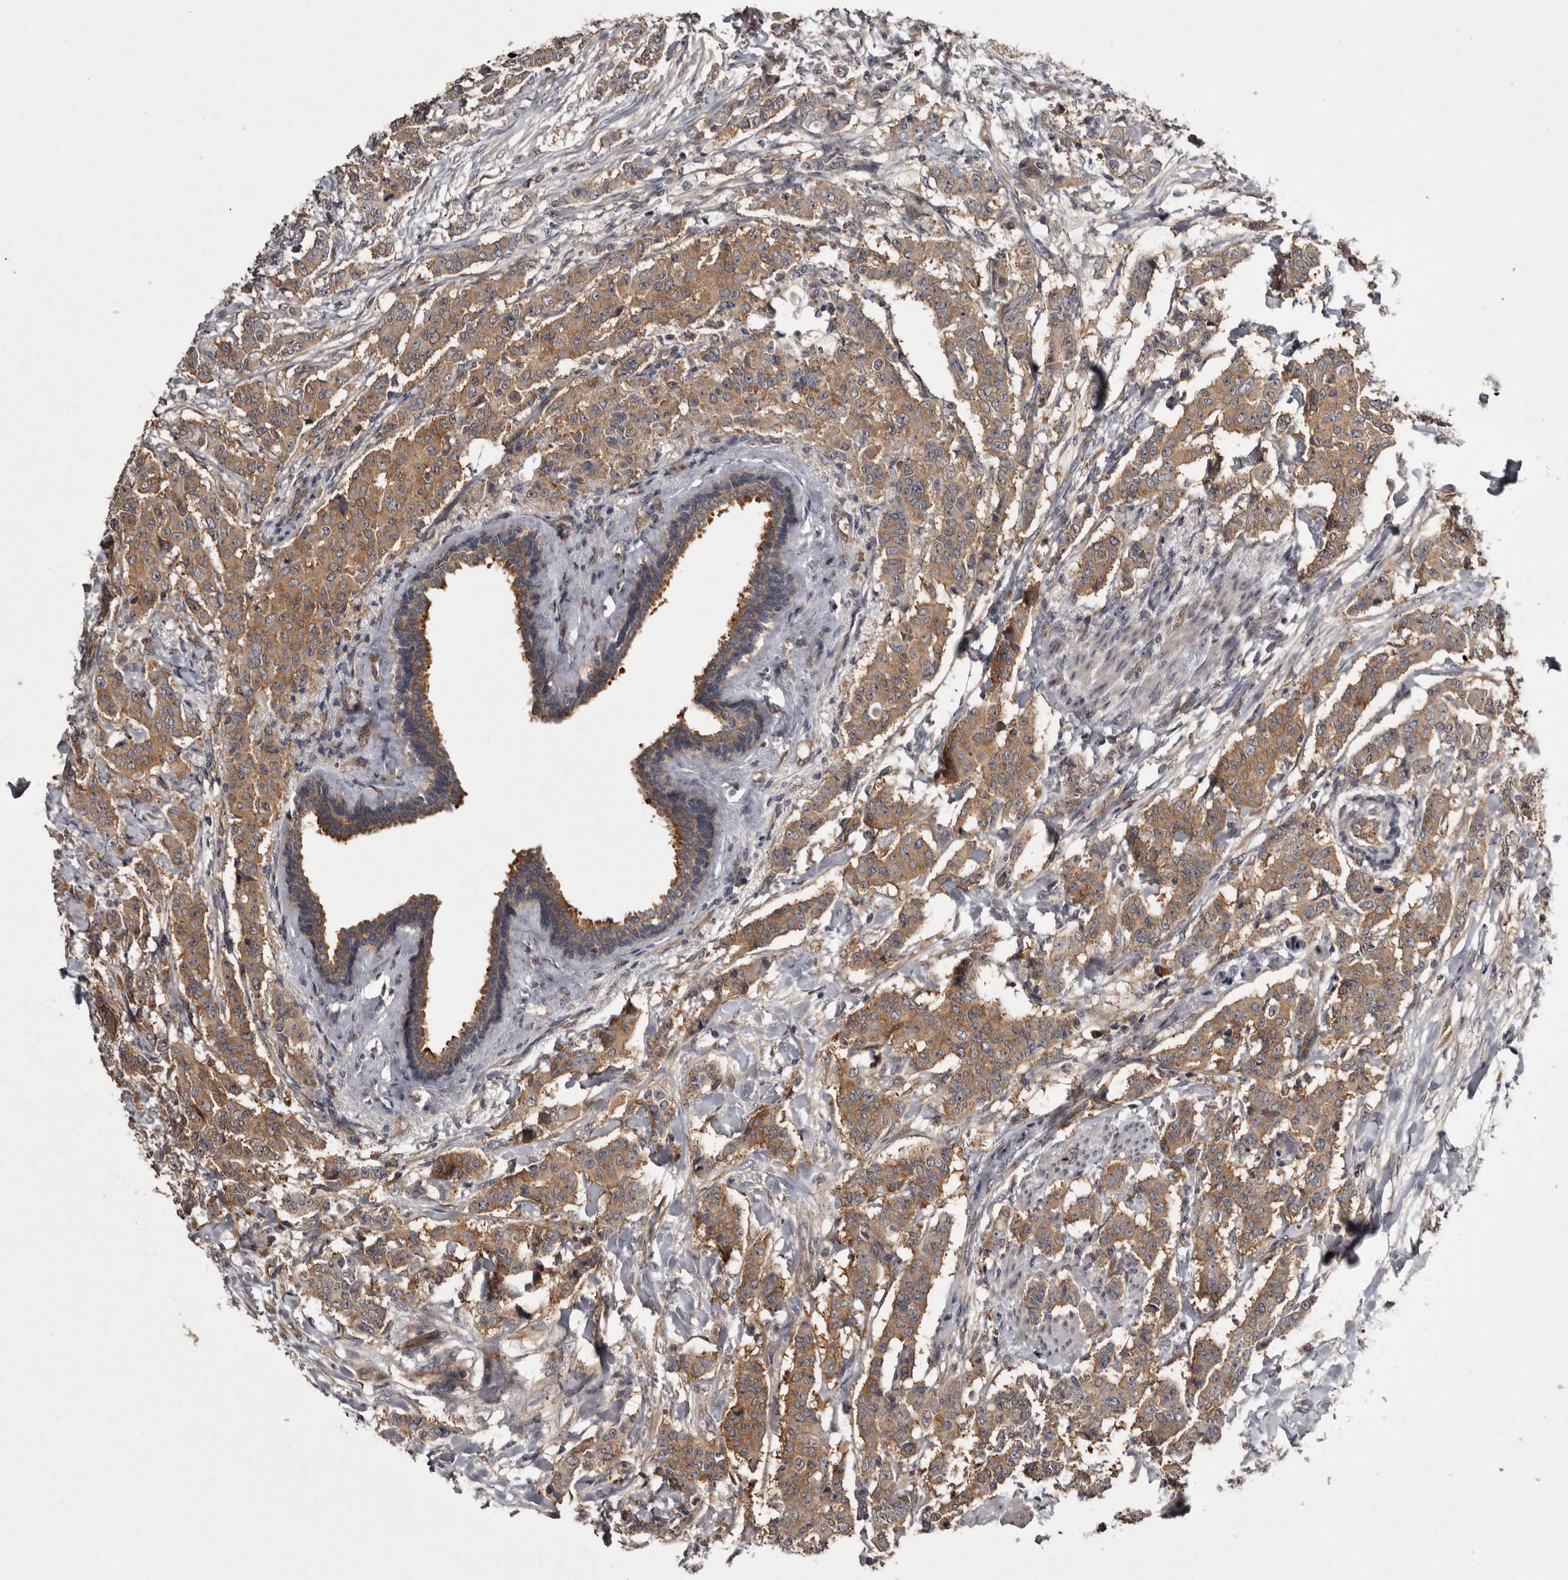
{"staining": {"intensity": "moderate", "quantity": ">75%", "location": "cytoplasmic/membranous"}, "tissue": "breast cancer", "cell_type": "Tumor cells", "image_type": "cancer", "snomed": [{"axis": "morphology", "description": "Duct carcinoma"}, {"axis": "topography", "description": "Breast"}], "caption": "IHC of human infiltrating ductal carcinoma (breast) exhibits medium levels of moderate cytoplasmic/membranous positivity in approximately >75% of tumor cells. (IHC, brightfield microscopy, high magnification).", "gene": "DARS1", "patient": {"sex": "female", "age": 40}}